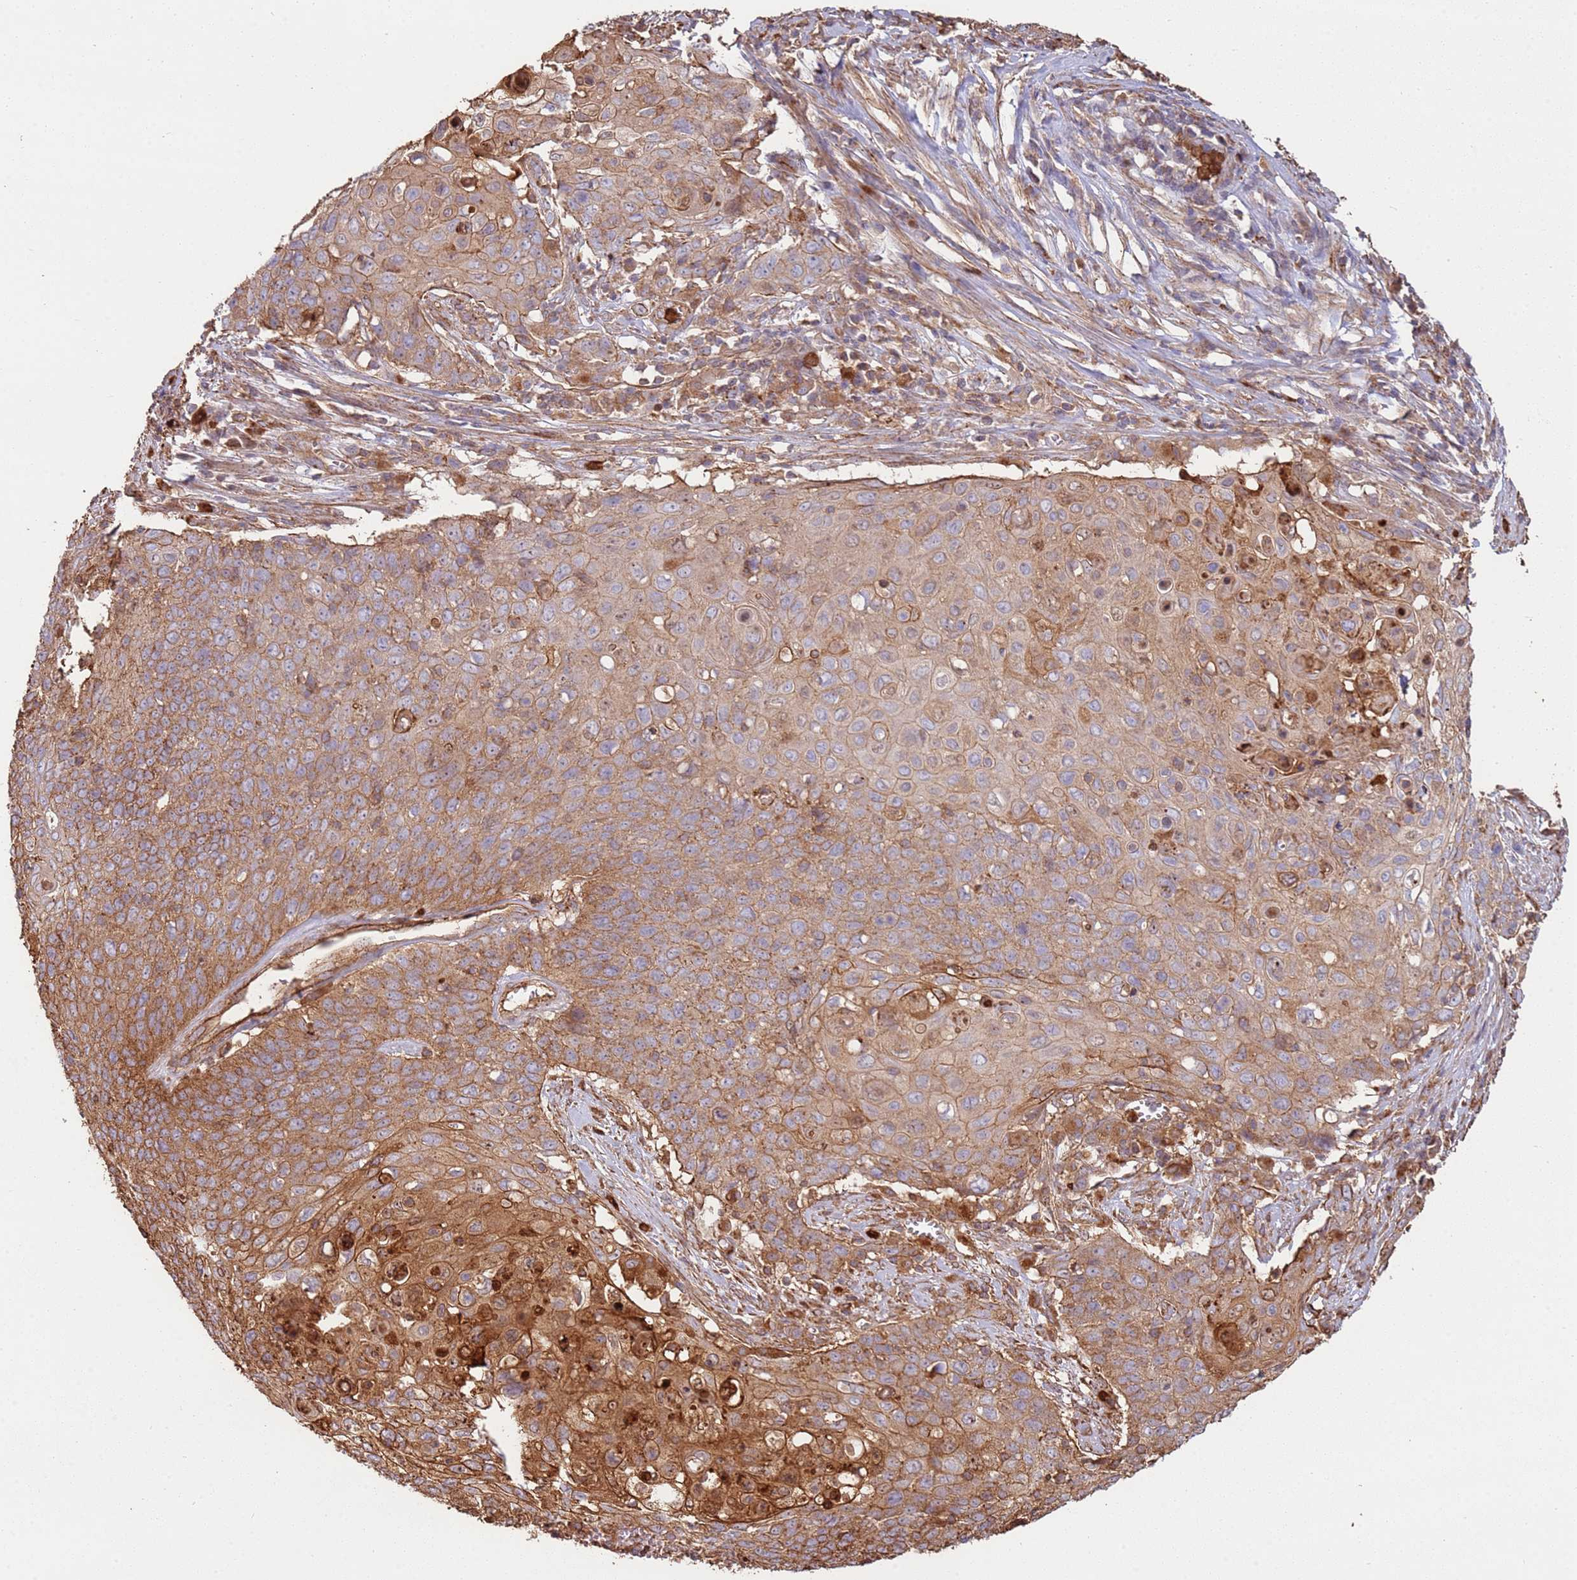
{"staining": {"intensity": "moderate", "quantity": ">75%", "location": "cytoplasmic/membranous"}, "tissue": "cervical cancer", "cell_type": "Tumor cells", "image_type": "cancer", "snomed": [{"axis": "morphology", "description": "Squamous cell carcinoma, NOS"}, {"axis": "topography", "description": "Cervix"}], "caption": "IHC (DAB (3,3'-diaminobenzidine)) staining of cervical squamous cell carcinoma displays moderate cytoplasmic/membranous protein positivity in about >75% of tumor cells.", "gene": "NDUFAF4", "patient": {"sex": "female", "age": 39}}